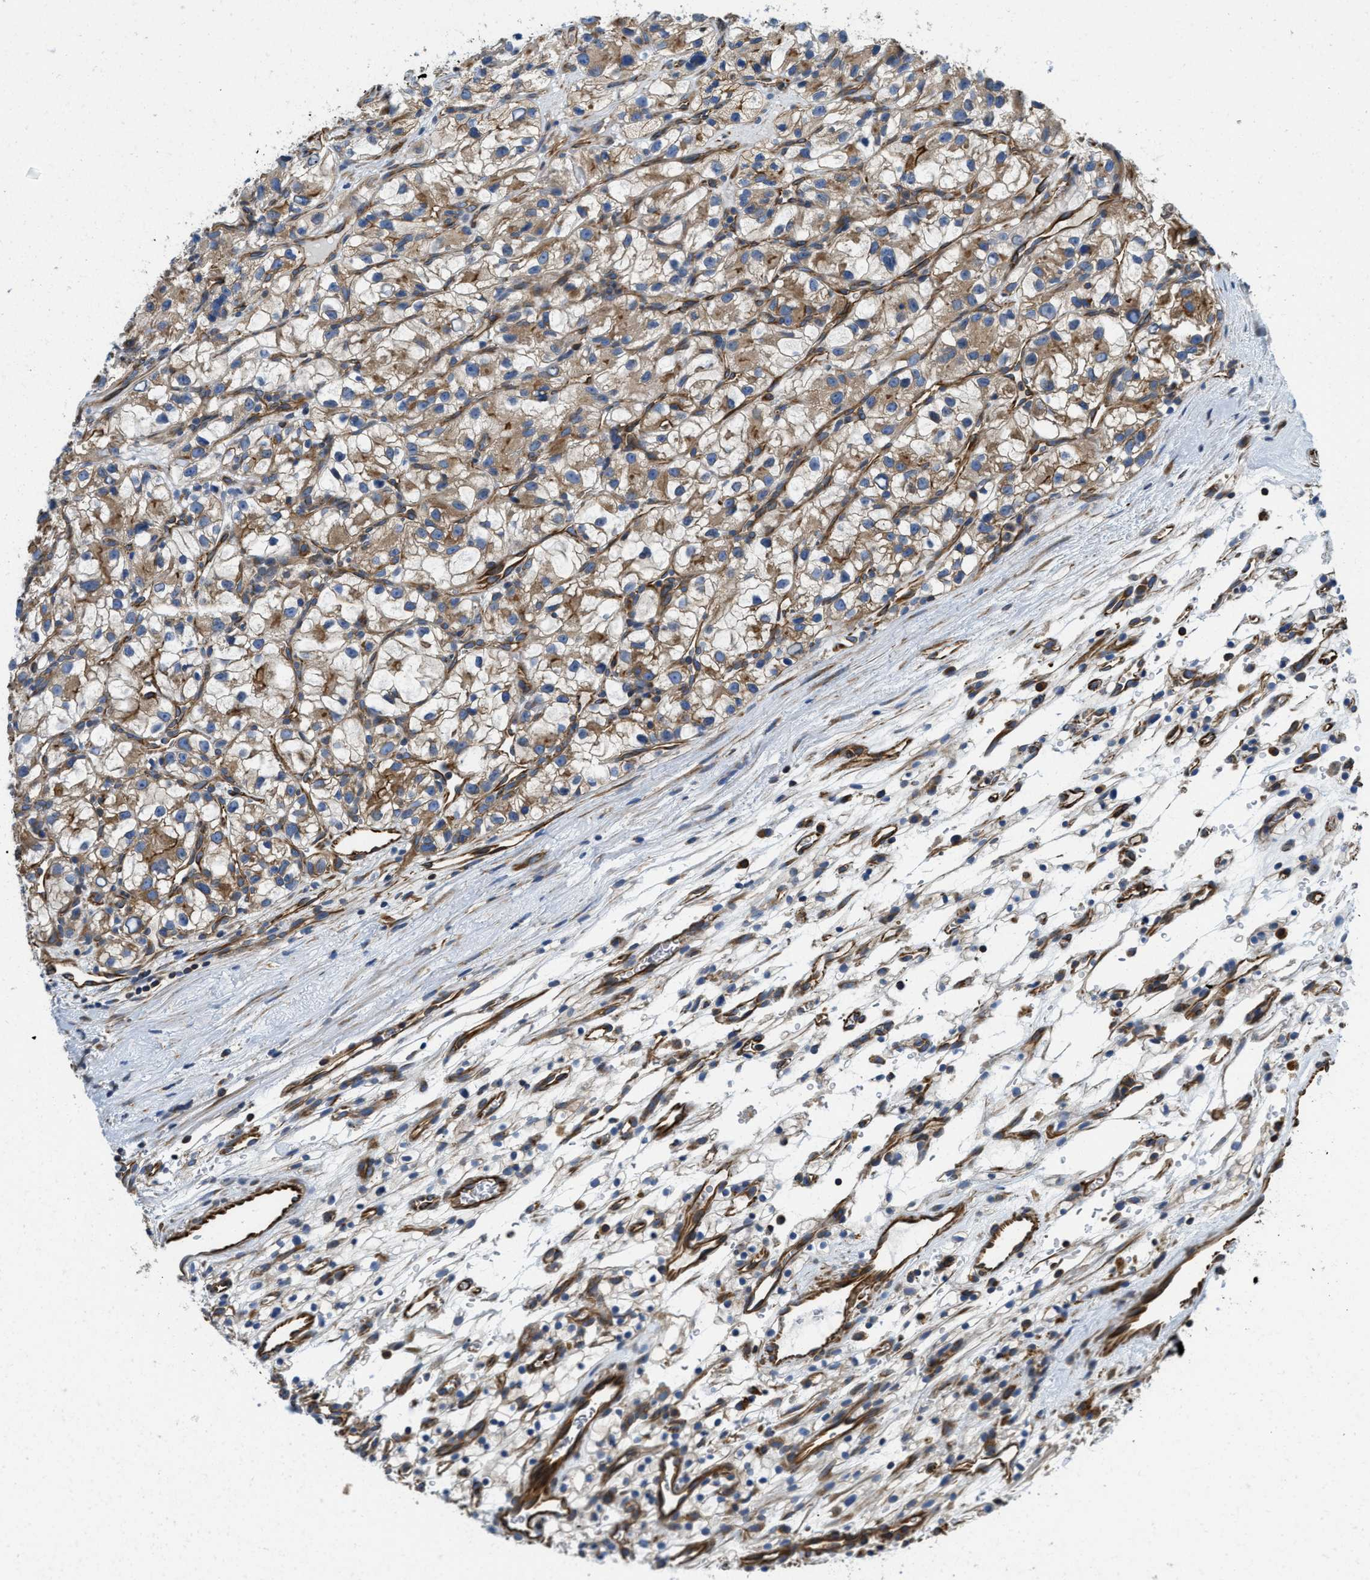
{"staining": {"intensity": "weak", "quantity": "<25%", "location": "cytoplasmic/membranous"}, "tissue": "renal cancer", "cell_type": "Tumor cells", "image_type": "cancer", "snomed": [{"axis": "morphology", "description": "Adenocarcinoma, NOS"}, {"axis": "topography", "description": "Kidney"}], "caption": "Immunohistochemical staining of renal adenocarcinoma displays no significant staining in tumor cells. Nuclei are stained in blue.", "gene": "HSD17B12", "patient": {"sex": "female", "age": 57}}